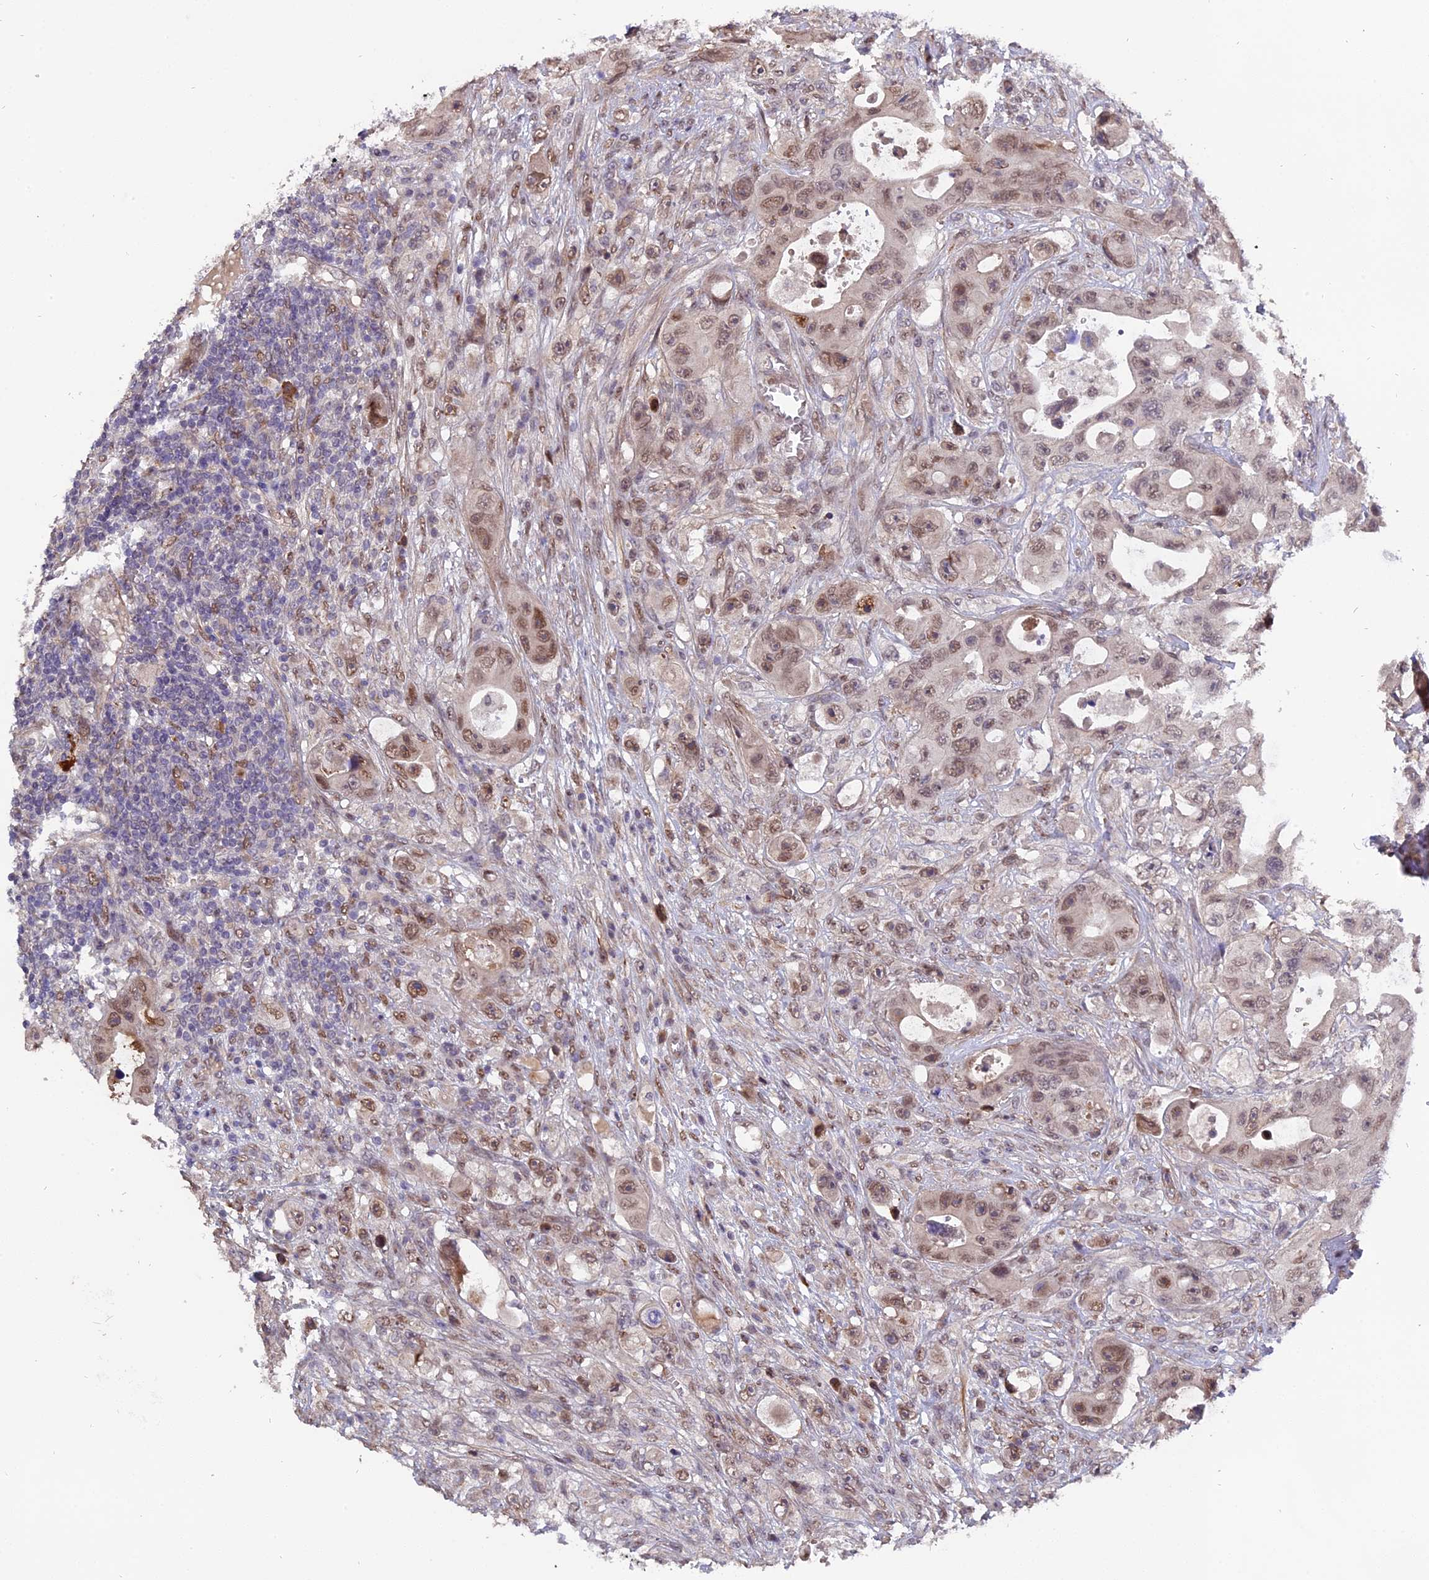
{"staining": {"intensity": "moderate", "quantity": ">75%", "location": "nuclear"}, "tissue": "colorectal cancer", "cell_type": "Tumor cells", "image_type": "cancer", "snomed": [{"axis": "morphology", "description": "Adenocarcinoma, NOS"}, {"axis": "topography", "description": "Colon"}], "caption": "Colorectal cancer tissue shows moderate nuclear positivity in approximately >75% of tumor cells, visualized by immunohistochemistry.", "gene": "PYGO1", "patient": {"sex": "female", "age": 46}}